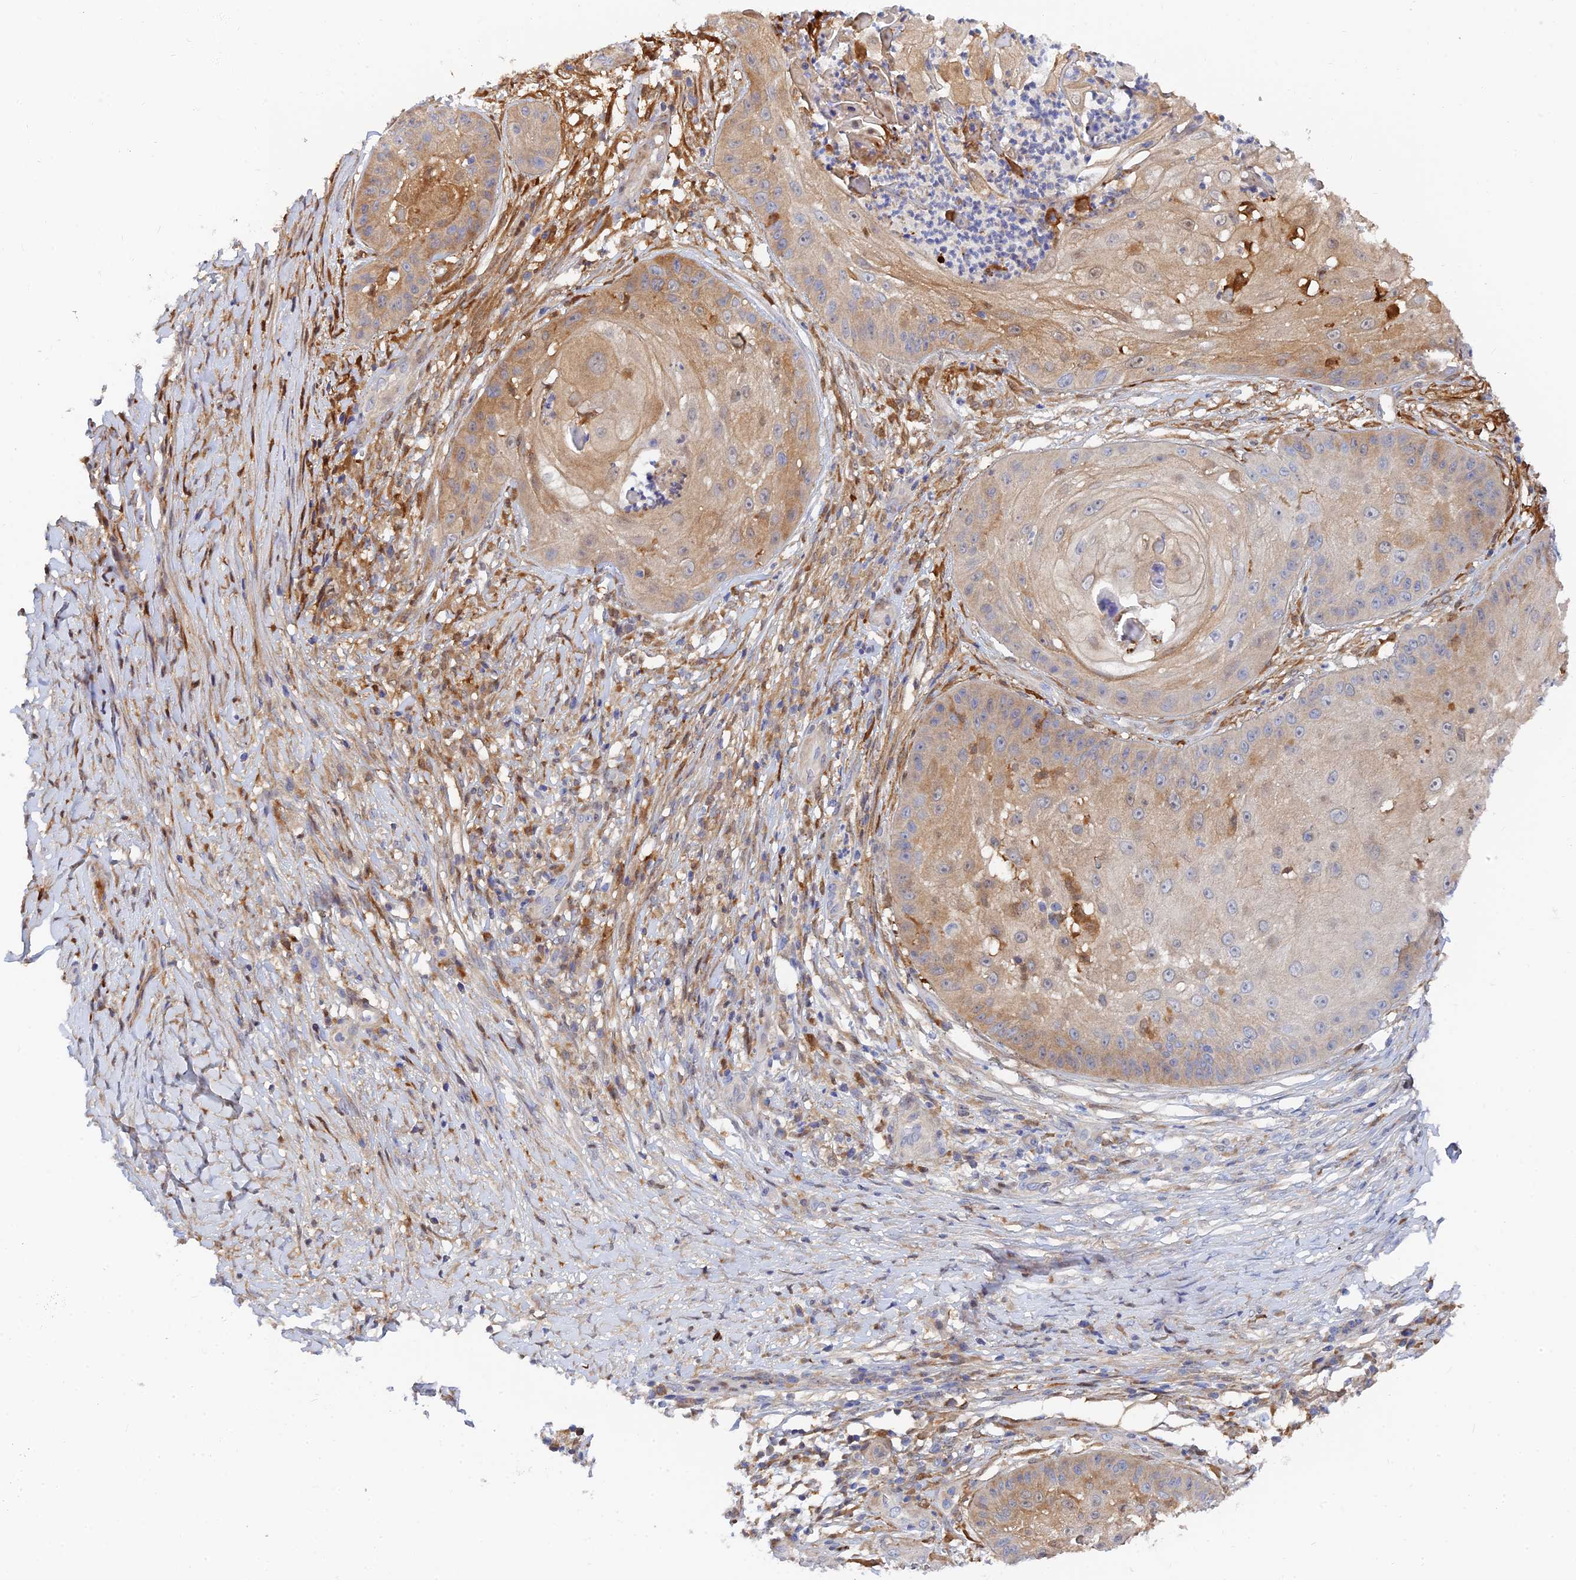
{"staining": {"intensity": "moderate", "quantity": "25%-75%", "location": "cytoplasmic/membranous"}, "tissue": "skin cancer", "cell_type": "Tumor cells", "image_type": "cancer", "snomed": [{"axis": "morphology", "description": "Squamous cell carcinoma, NOS"}, {"axis": "topography", "description": "Skin"}], "caption": "Brown immunohistochemical staining in skin squamous cell carcinoma shows moderate cytoplasmic/membranous staining in approximately 25%-75% of tumor cells.", "gene": "SPATA5L1", "patient": {"sex": "male", "age": 70}}